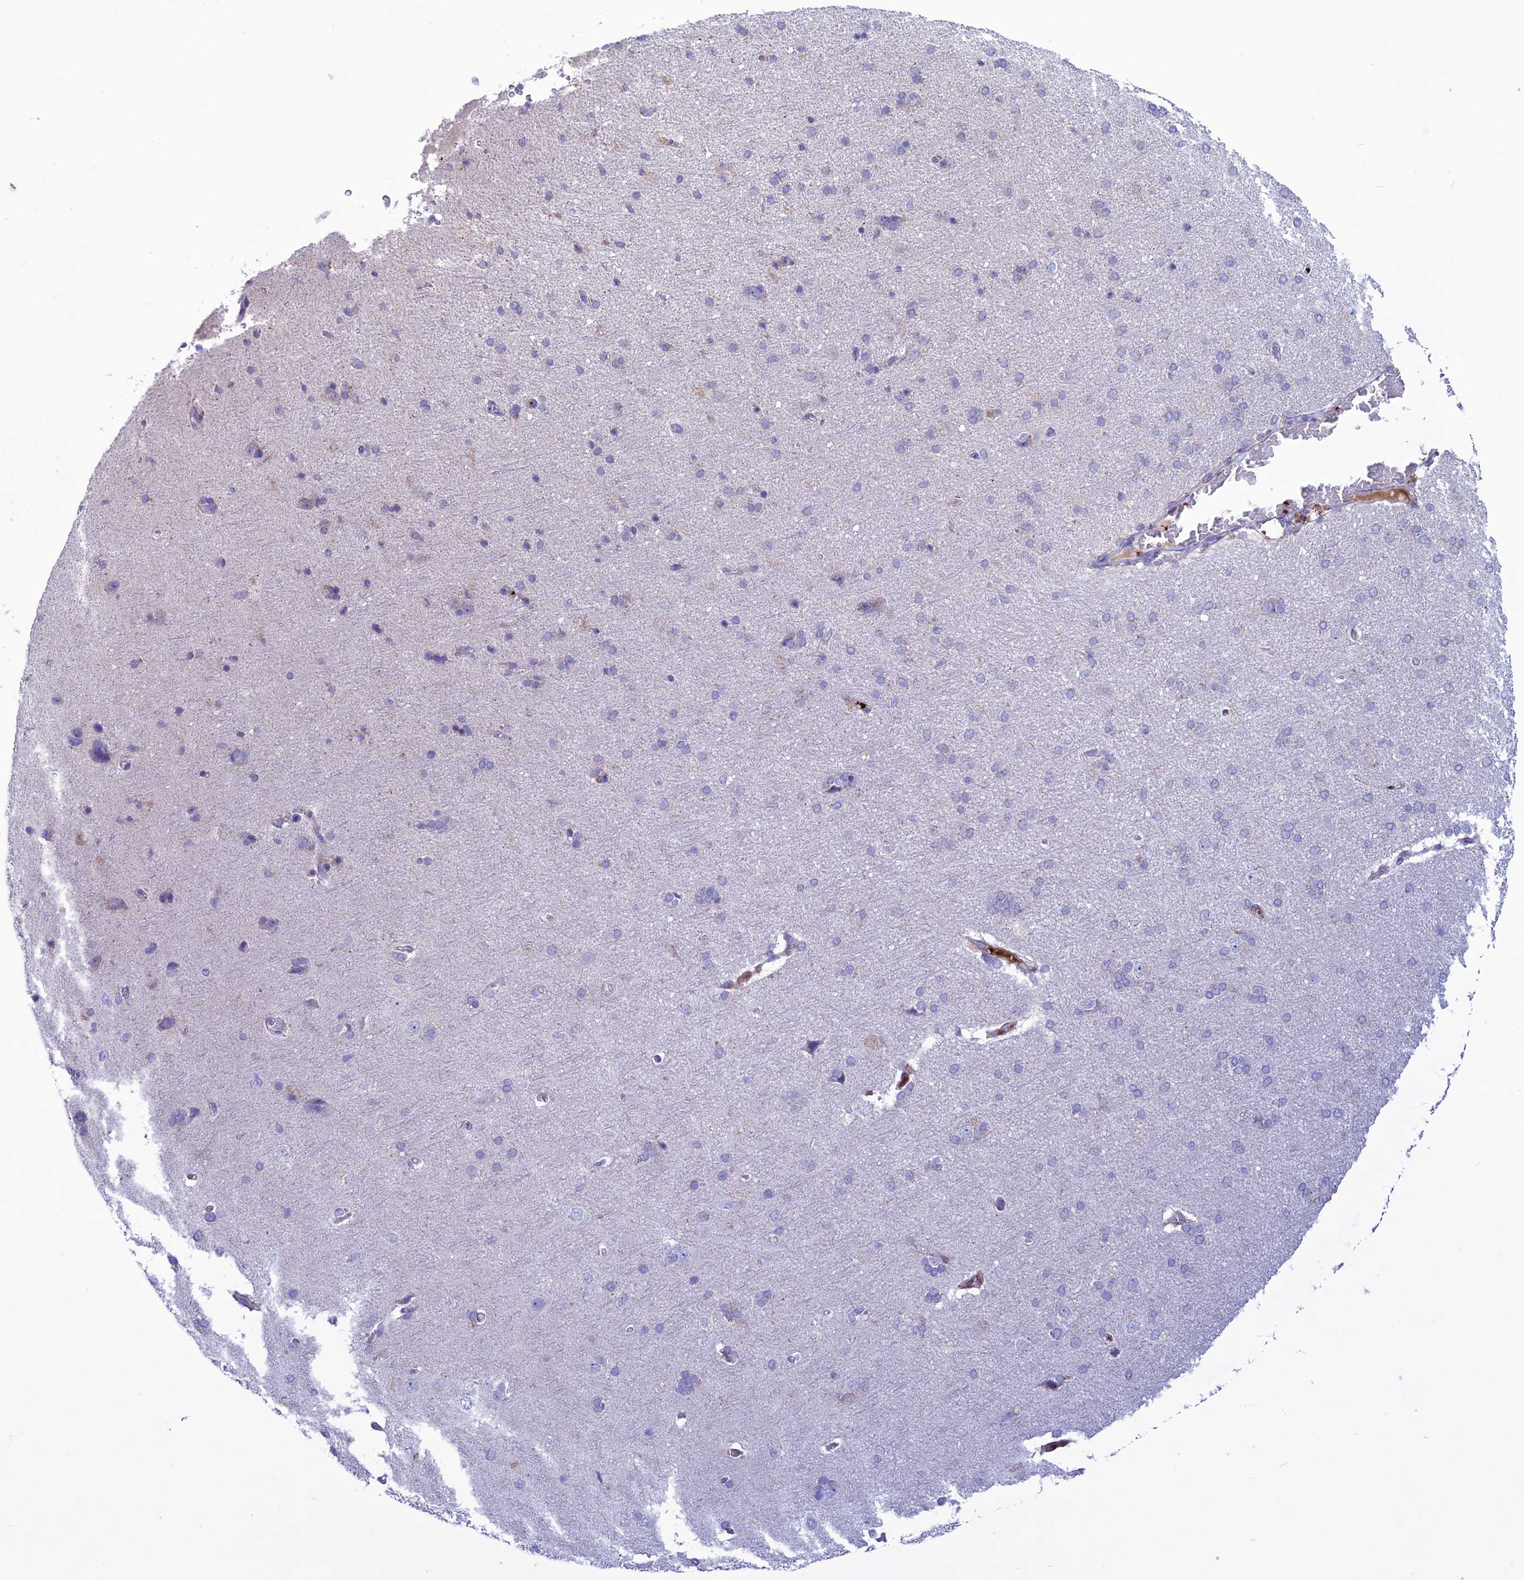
{"staining": {"intensity": "negative", "quantity": "none", "location": "none"}, "tissue": "cerebral cortex", "cell_type": "Endothelial cells", "image_type": "normal", "snomed": [{"axis": "morphology", "description": "Normal tissue, NOS"}, {"axis": "topography", "description": "Cerebral cortex"}], "caption": "Immunohistochemistry (IHC) micrograph of unremarkable cerebral cortex: cerebral cortex stained with DAB reveals no significant protein positivity in endothelial cells. The staining is performed using DAB (3,3'-diaminobenzidine) brown chromogen with nuclei counter-stained in using hematoxylin.", "gene": "C21orf140", "patient": {"sex": "male", "age": 62}}